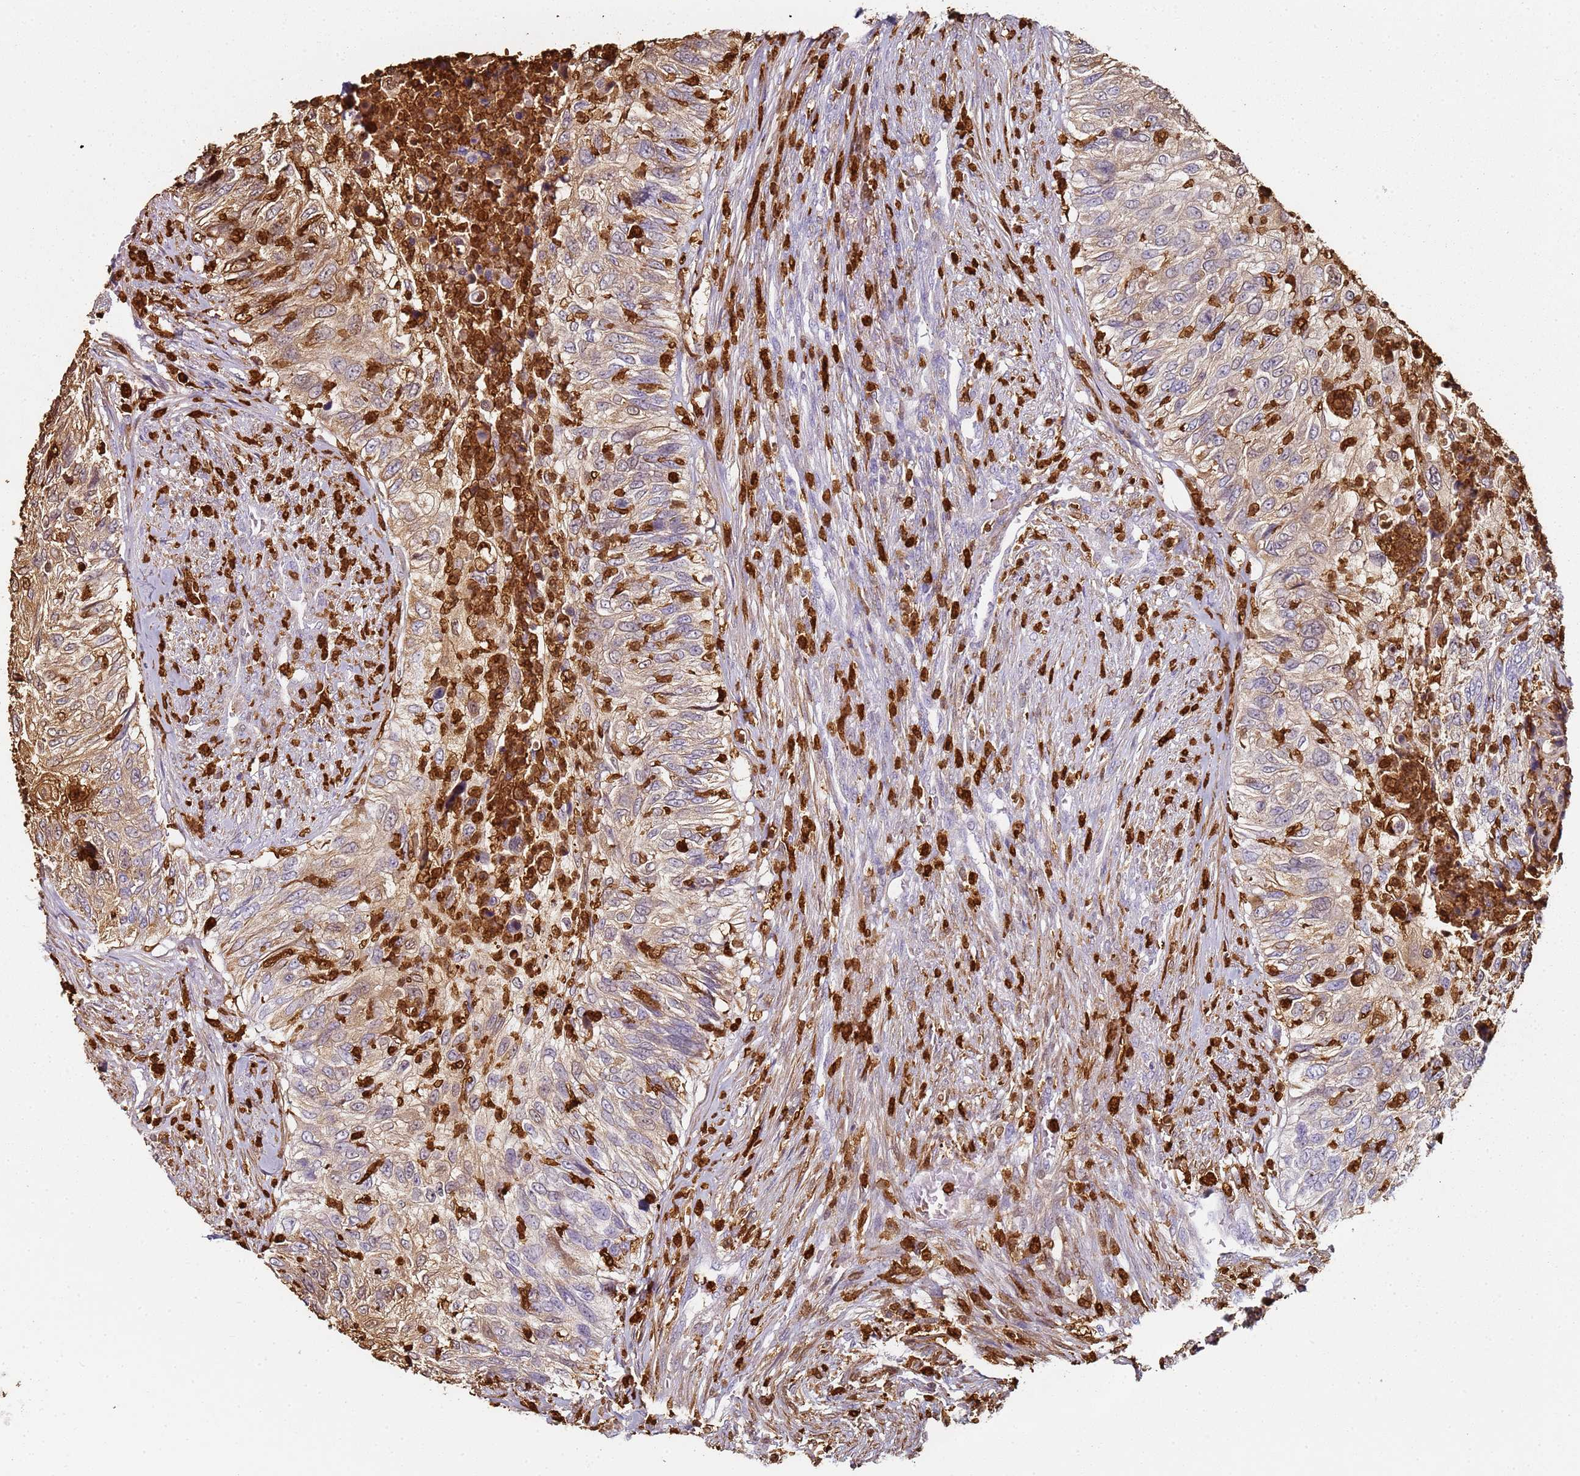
{"staining": {"intensity": "weak", "quantity": "25%-75%", "location": "cytoplasmic/membranous"}, "tissue": "urothelial cancer", "cell_type": "Tumor cells", "image_type": "cancer", "snomed": [{"axis": "morphology", "description": "Urothelial carcinoma, High grade"}, {"axis": "topography", "description": "Urinary bladder"}], "caption": "Human urothelial cancer stained for a protein (brown) exhibits weak cytoplasmic/membranous positive positivity in approximately 25%-75% of tumor cells.", "gene": "S100A4", "patient": {"sex": "female", "age": 60}}